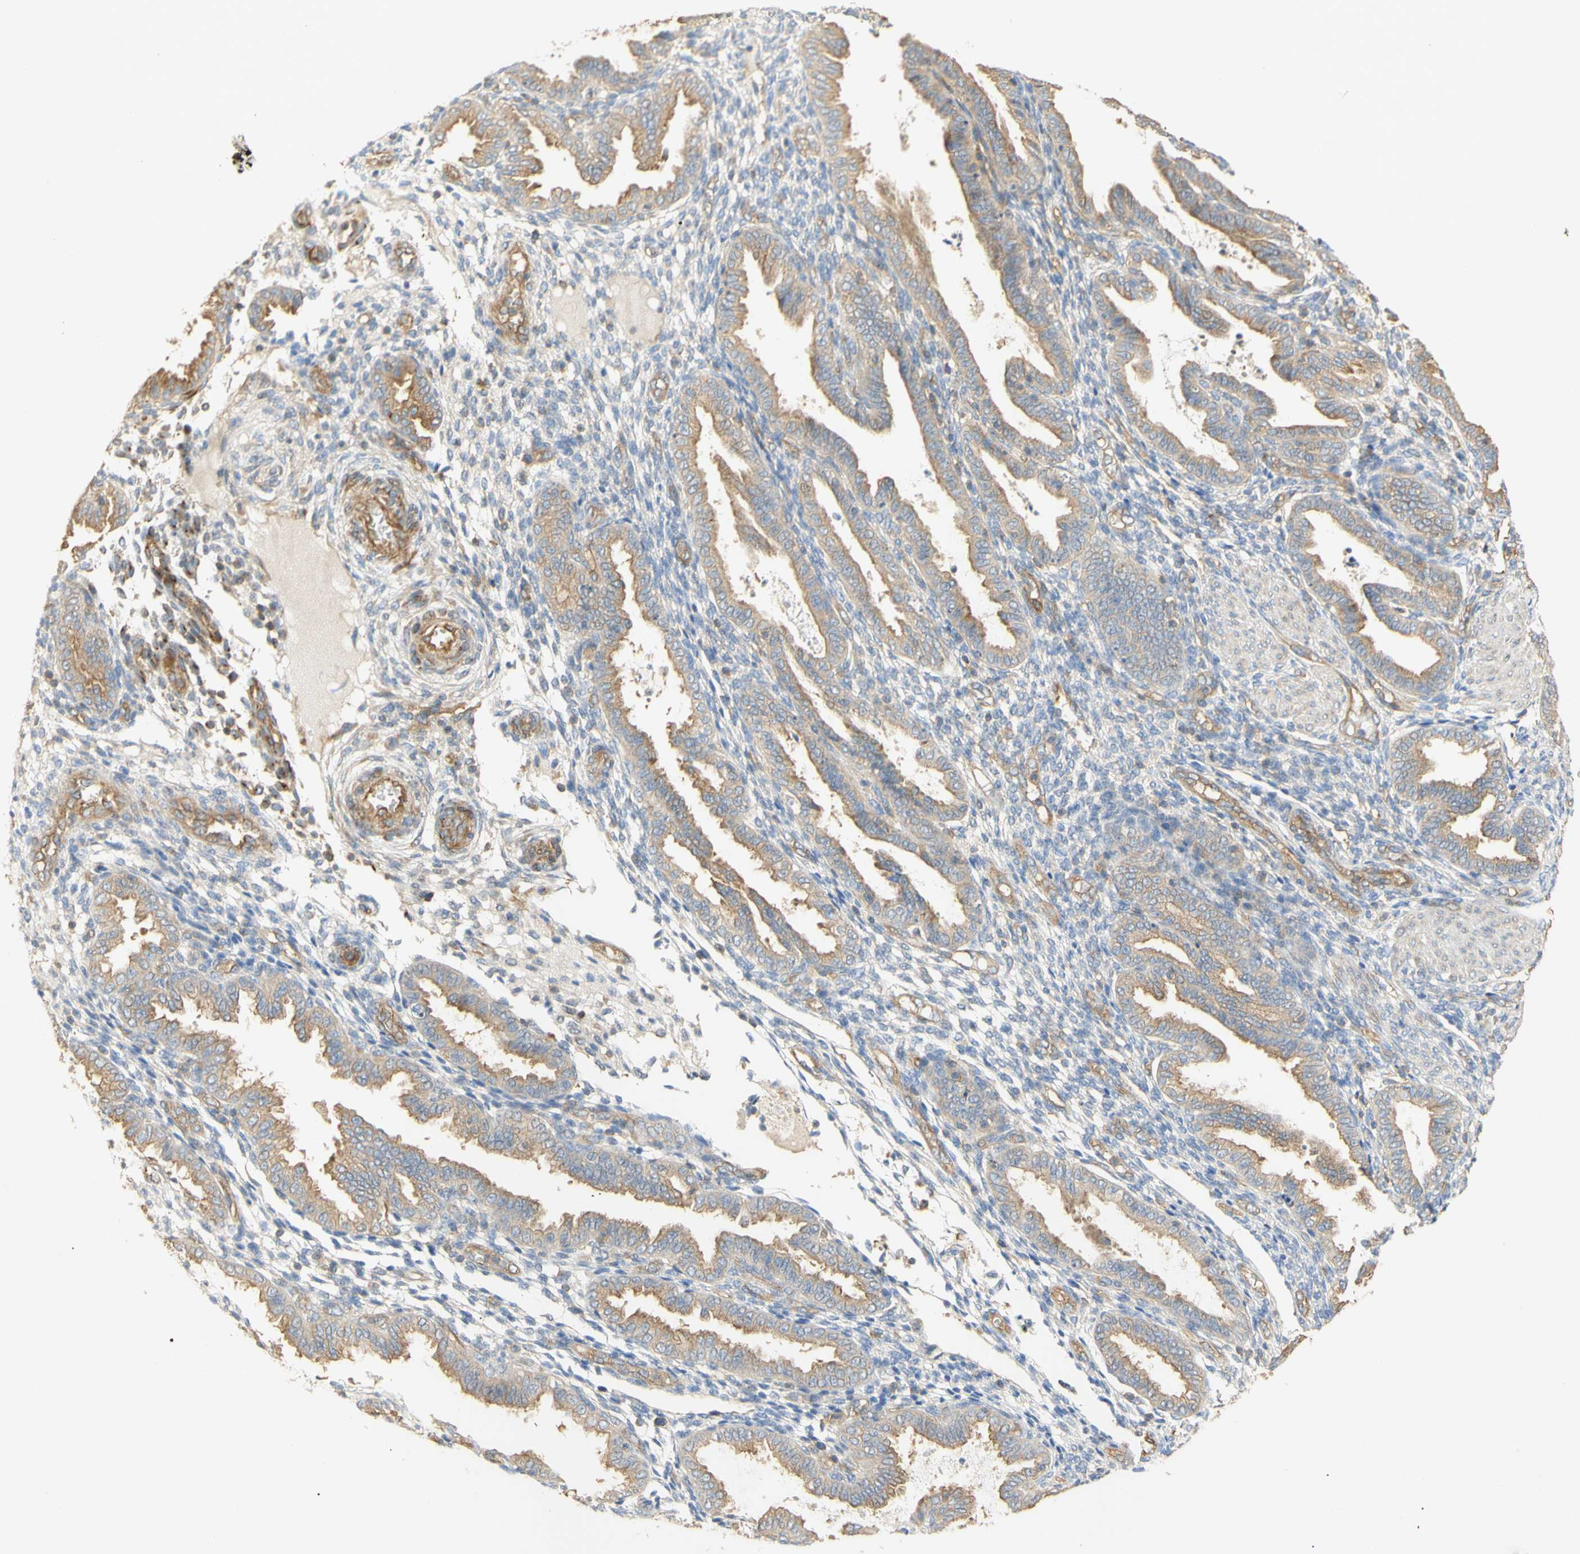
{"staining": {"intensity": "weak", "quantity": "<25%", "location": "cytoplasmic/membranous"}, "tissue": "endometrium", "cell_type": "Cells in endometrial stroma", "image_type": "normal", "snomed": [{"axis": "morphology", "description": "Normal tissue, NOS"}, {"axis": "topography", "description": "Endometrium"}], "caption": "DAB (3,3'-diaminobenzidine) immunohistochemical staining of benign human endometrium reveals no significant positivity in cells in endometrial stroma.", "gene": "KCNE4", "patient": {"sex": "female", "age": 33}}